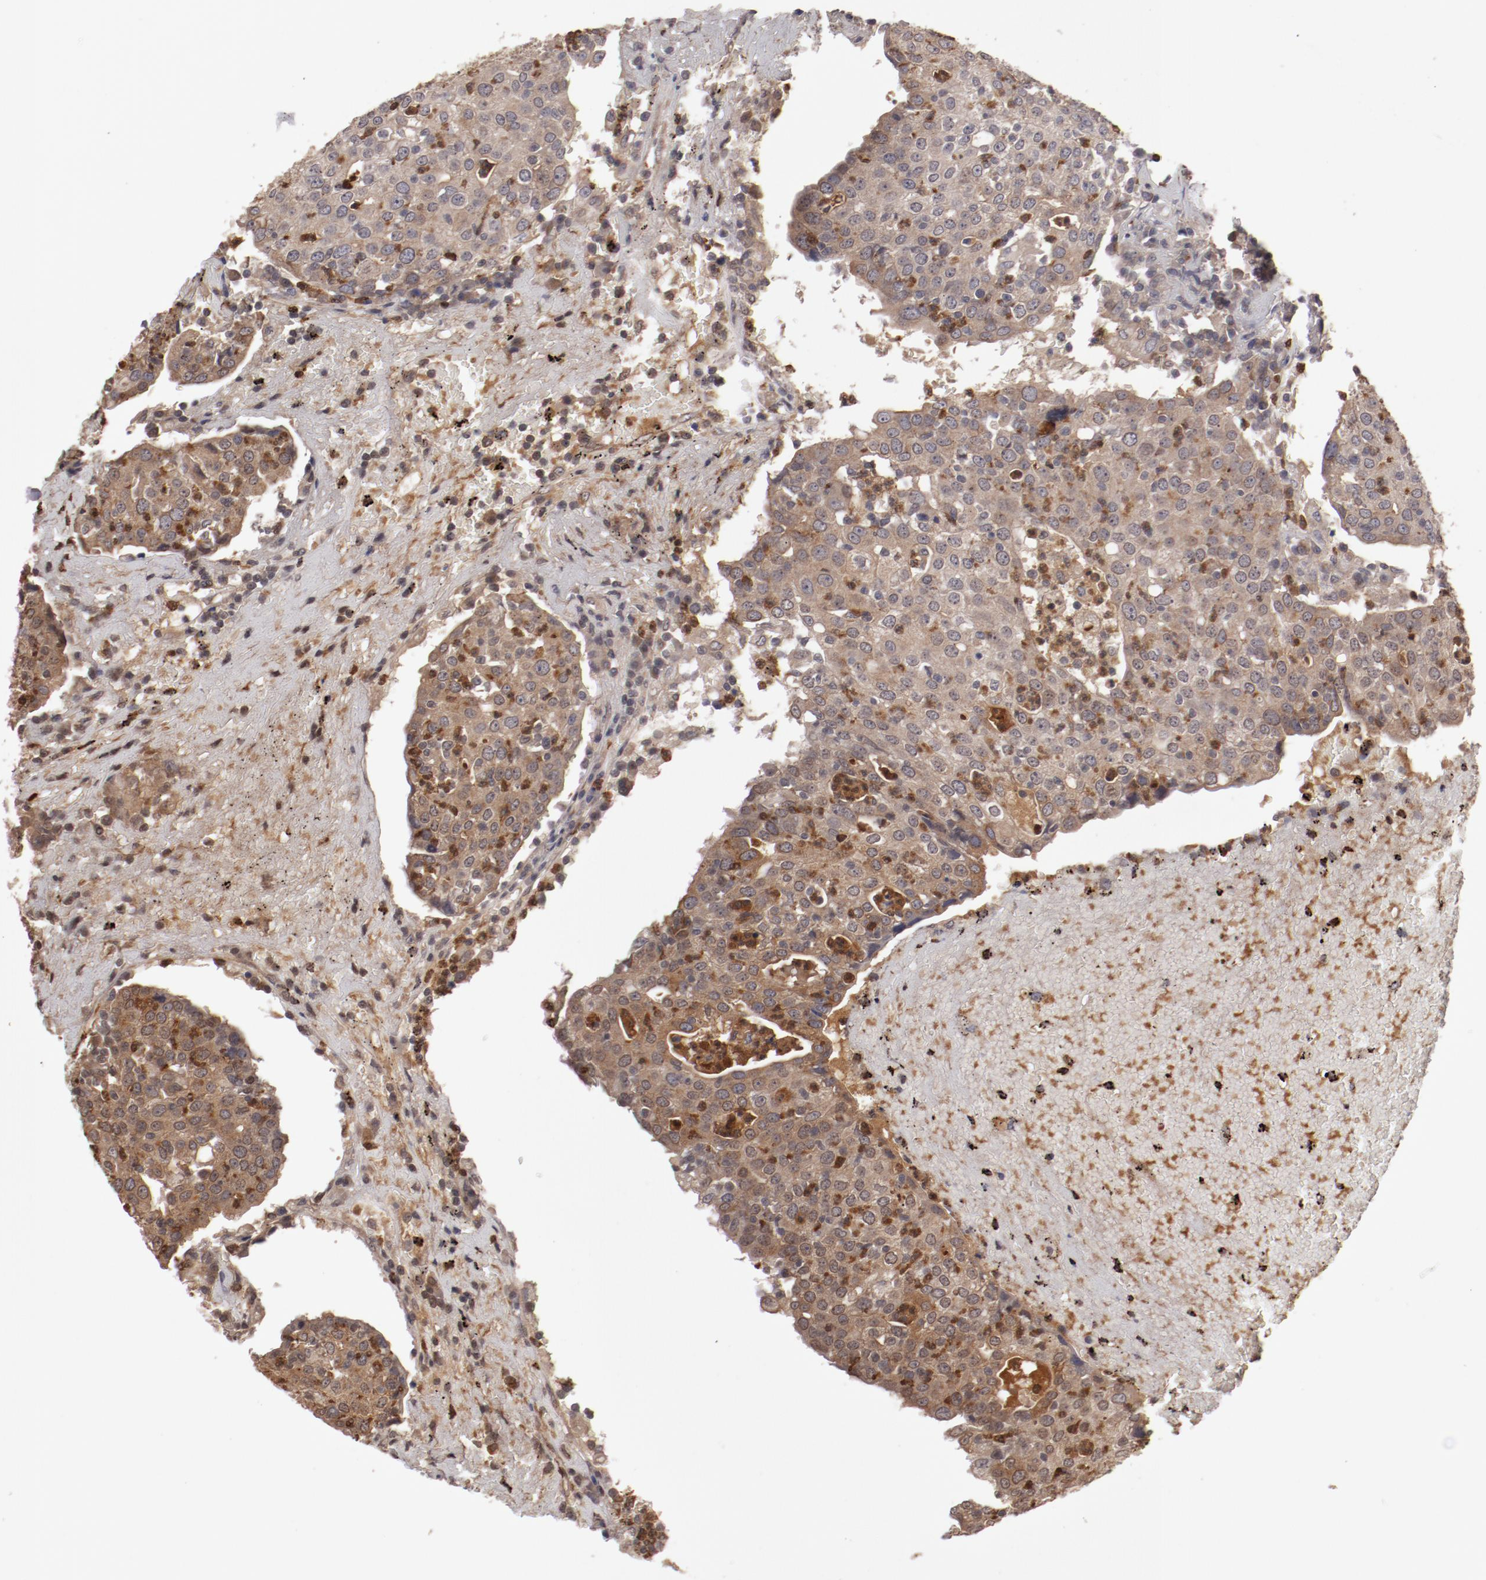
{"staining": {"intensity": "moderate", "quantity": ">75%", "location": "cytoplasmic/membranous"}, "tissue": "head and neck cancer", "cell_type": "Tumor cells", "image_type": "cancer", "snomed": [{"axis": "morphology", "description": "Adenocarcinoma, NOS"}, {"axis": "topography", "description": "Salivary gland"}, {"axis": "topography", "description": "Head-Neck"}], "caption": "A micrograph of human head and neck adenocarcinoma stained for a protein demonstrates moderate cytoplasmic/membranous brown staining in tumor cells. Using DAB (3,3'-diaminobenzidine) (brown) and hematoxylin (blue) stains, captured at high magnification using brightfield microscopy.", "gene": "SERPINA7", "patient": {"sex": "female", "age": 65}}